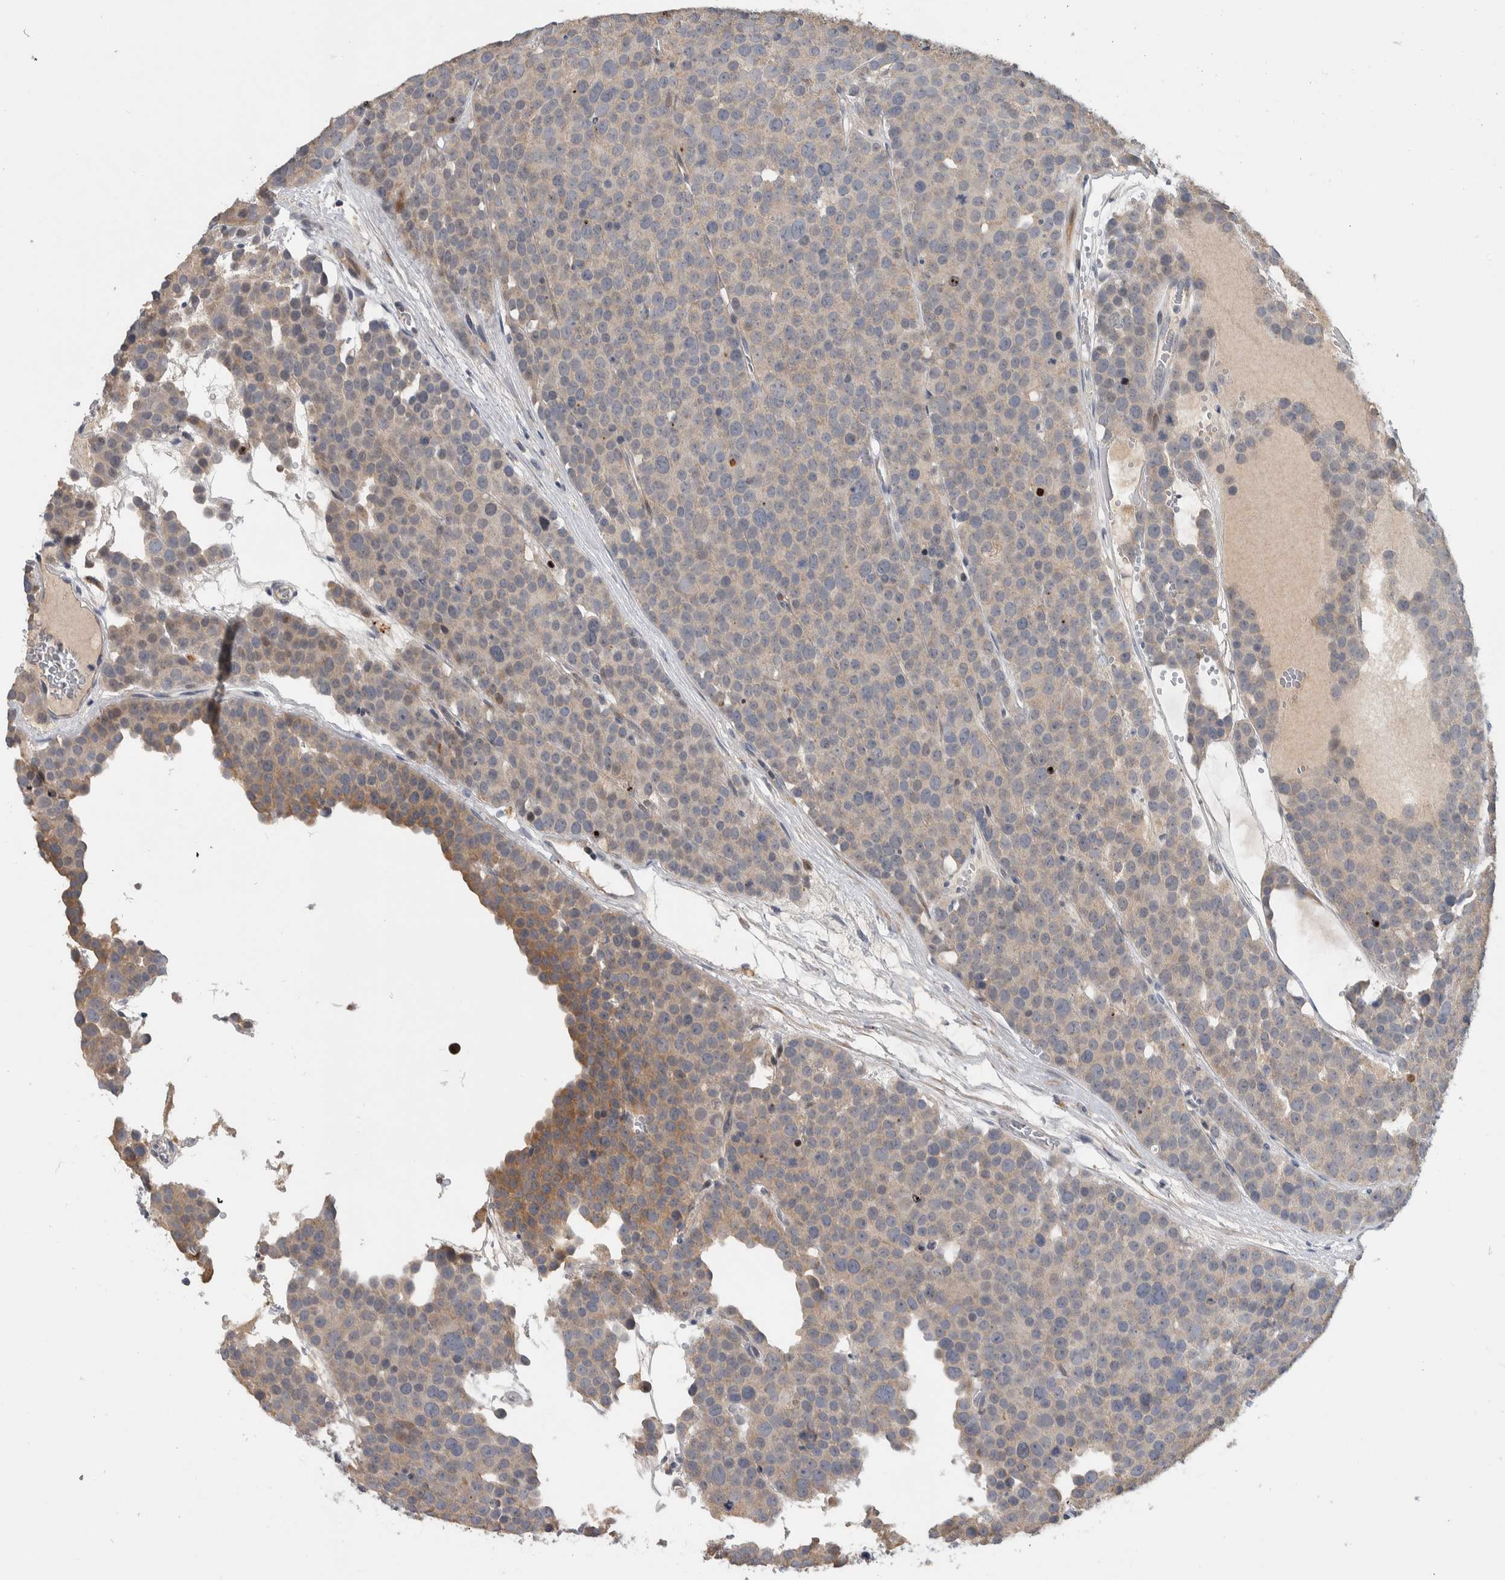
{"staining": {"intensity": "moderate", "quantity": "<25%", "location": "cytoplasmic/membranous"}, "tissue": "testis cancer", "cell_type": "Tumor cells", "image_type": "cancer", "snomed": [{"axis": "morphology", "description": "Seminoma, NOS"}, {"axis": "topography", "description": "Testis"}], "caption": "The immunohistochemical stain highlights moderate cytoplasmic/membranous expression in tumor cells of testis seminoma tissue.", "gene": "FAM83G", "patient": {"sex": "male", "age": 71}}